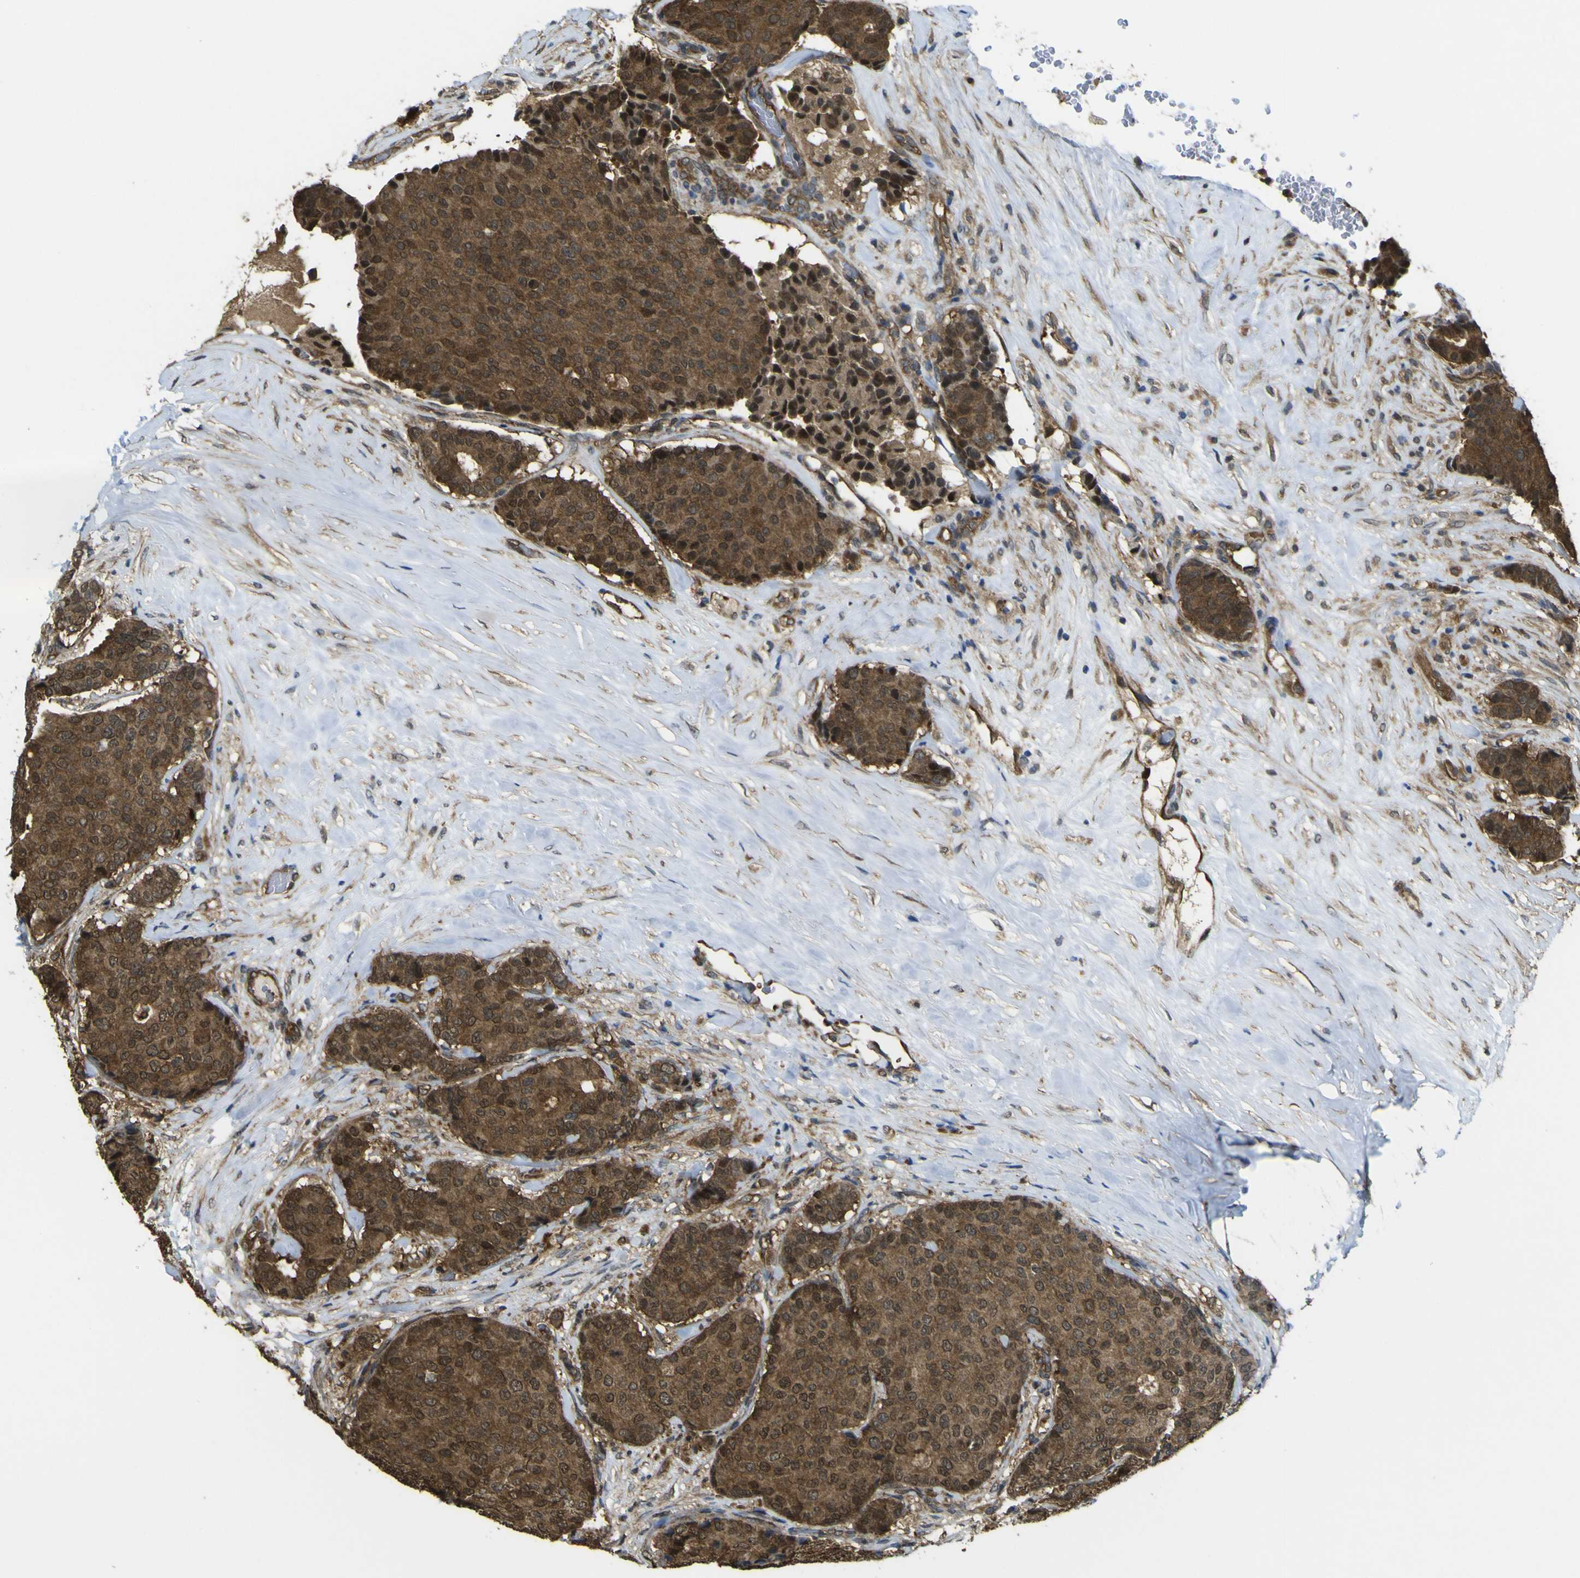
{"staining": {"intensity": "strong", "quantity": ">75%", "location": "cytoplasmic/membranous,nuclear"}, "tissue": "breast cancer", "cell_type": "Tumor cells", "image_type": "cancer", "snomed": [{"axis": "morphology", "description": "Duct carcinoma"}, {"axis": "topography", "description": "Breast"}], "caption": "An IHC image of tumor tissue is shown. Protein staining in brown labels strong cytoplasmic/membranous and nuclear positivity in breast cancer within tumor cells.", "gene": "YWHAG", "patient": {"sex": "female", "age": 75}}